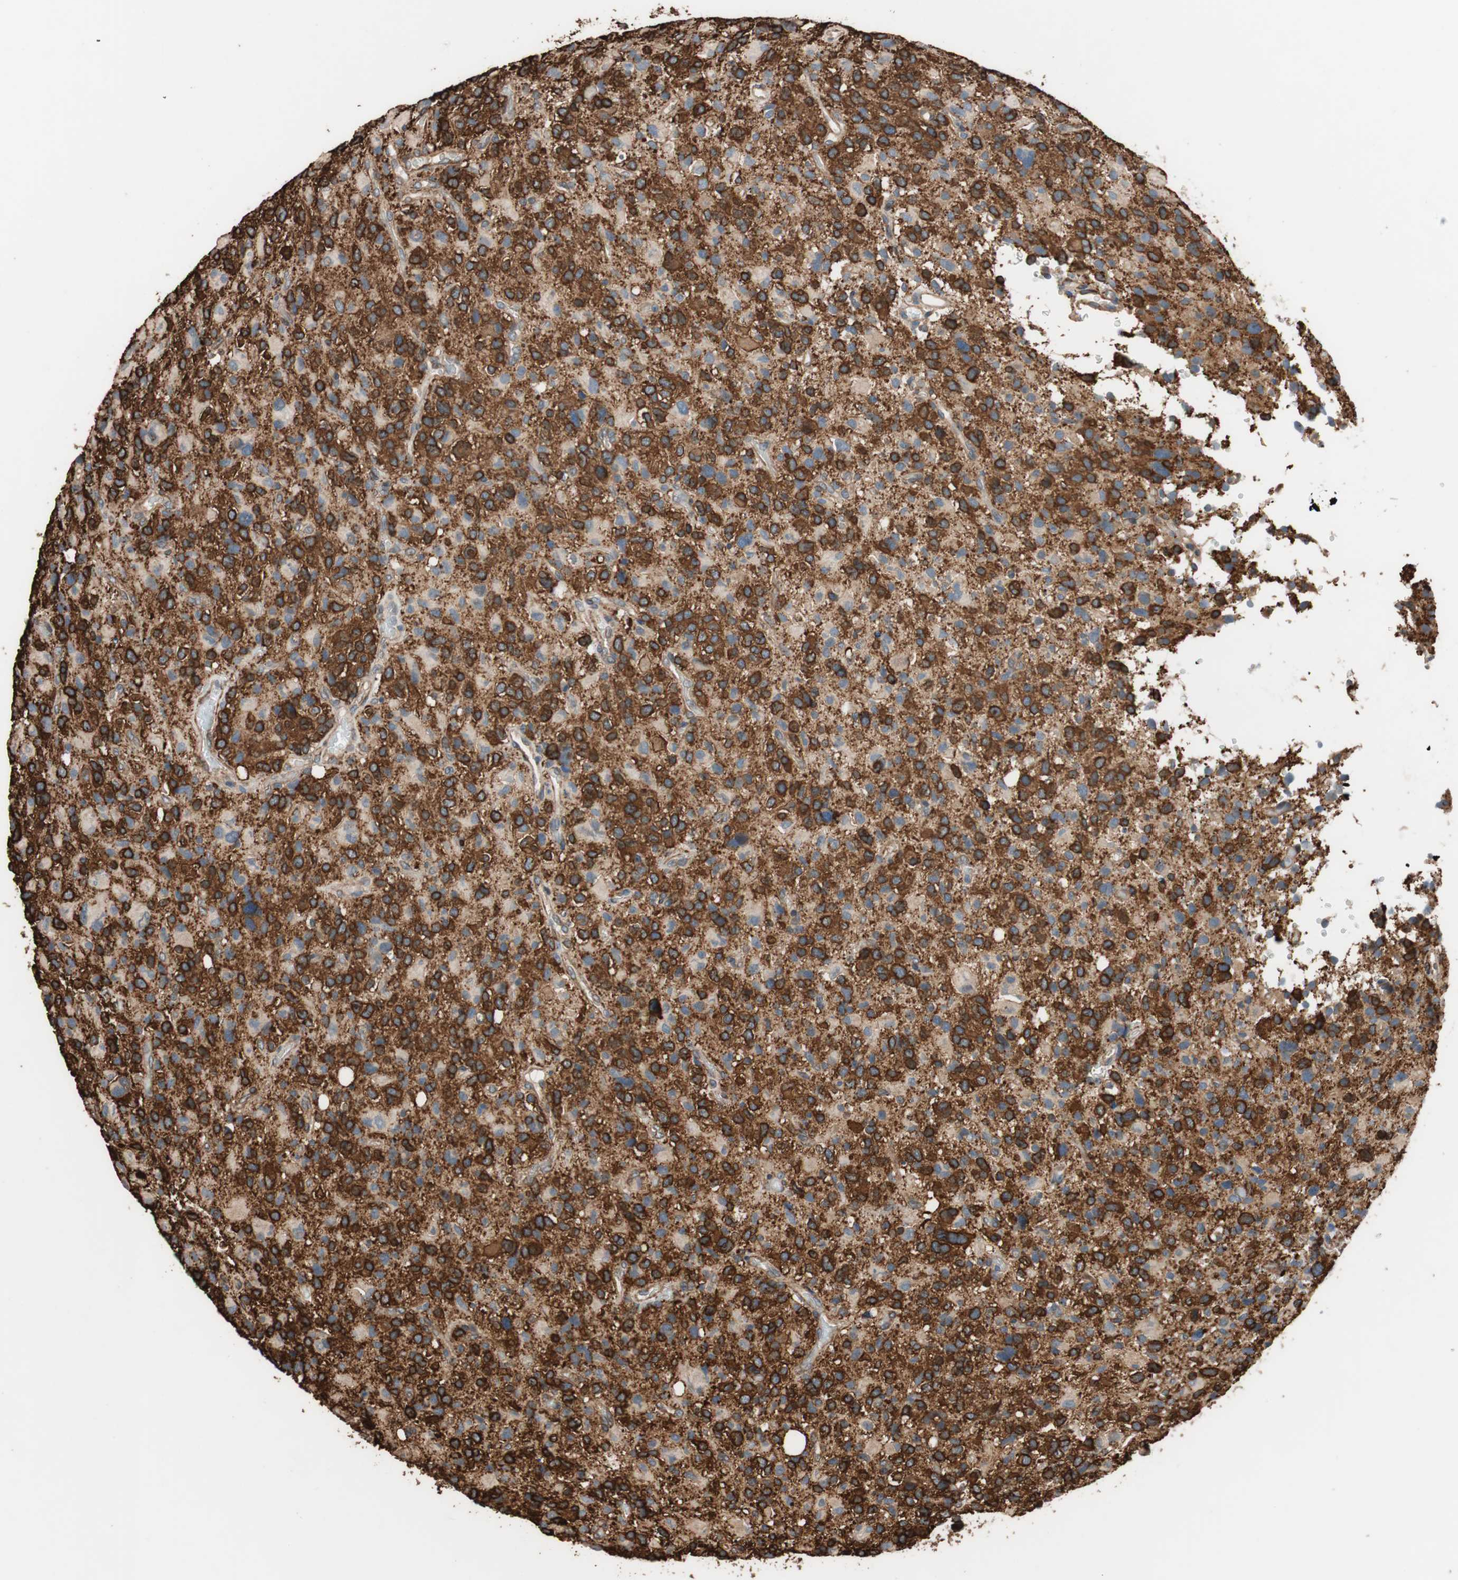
{"staining": {"intensity": "strong", "quantity": ">75%", "location": "cytoplasmic/membranous"}, "tissue": "glioma", "cell_type": "Tumor cells", "image_type": "cancer", "snomed": [{"axis": "morphology", "description": "Glioma, malignant, High grade"}, {"axis": "topography", "description": "Brain"}], "caption": "This image reveals malignant glioma (high-grade) stained with immunohistochemistry to label a protein in brown. The cytoplasmic/membranous of tumor cells show strong positivity for the protein. Nuclei are counter-stained blue.", "gene": "GPSM2", "patient": {"sex": "male", "age": 48}}